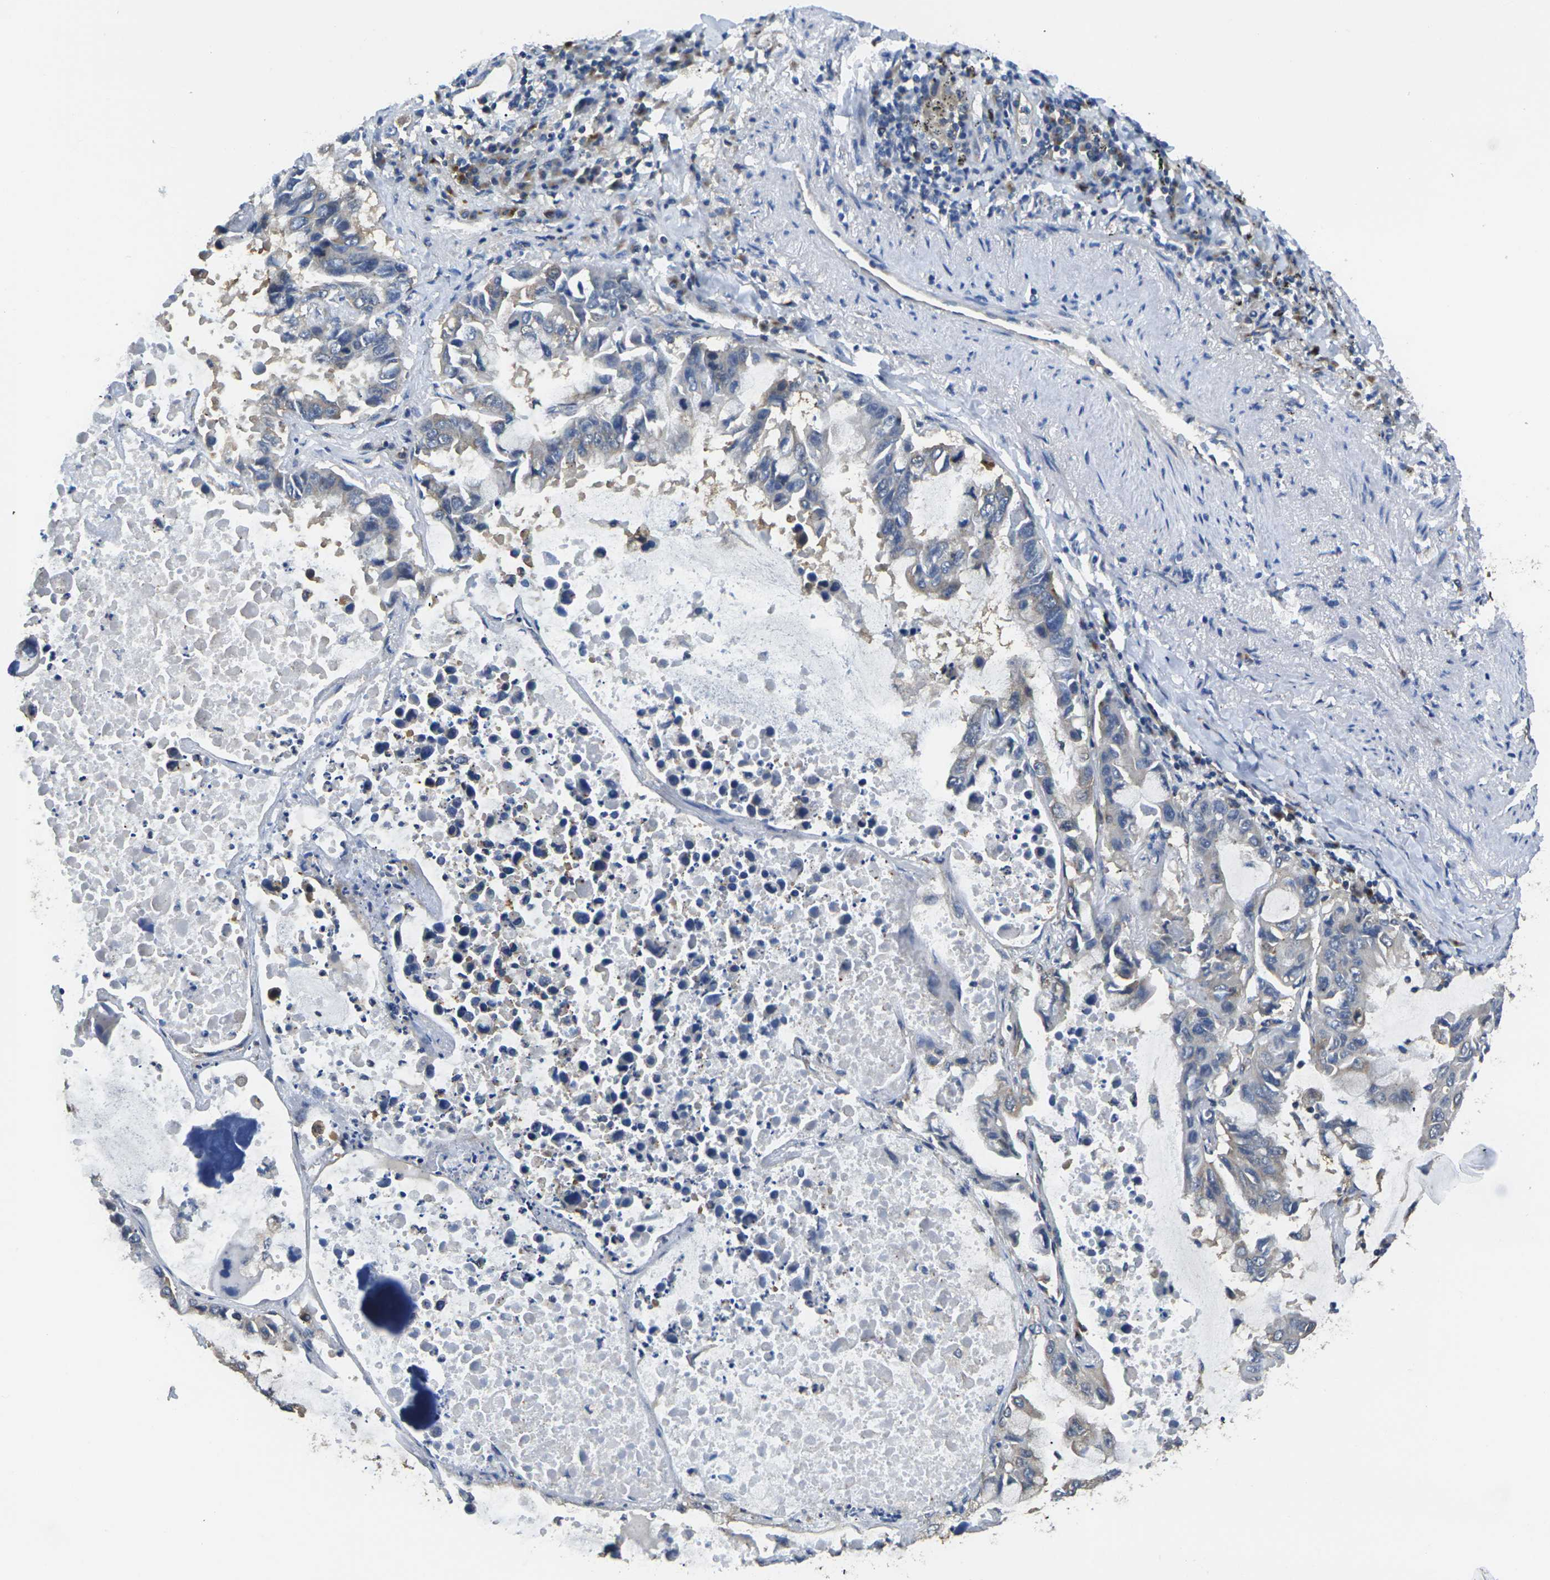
{"staining": {"intensity": "weak", "quantity": "<25%", "location": "cytoplasmic/membranous"}, "tissue": "lung cancer", "cell_type": "Tumor cells", "image_type": "cancer", "snomed": [{"axis": "morphology", "description": "Adenocarcinoma, NOS"}, {"axis": "topography", "description": "Lung"}], "caption": "Immunohistochemistry (IHC) micrograph of adenocarcinoma (lung) stained for a protein (brown), which reveals no expression in tumor cells.", "gene": "TMCC2", "patient": {"sex": "male", "age": 64}}